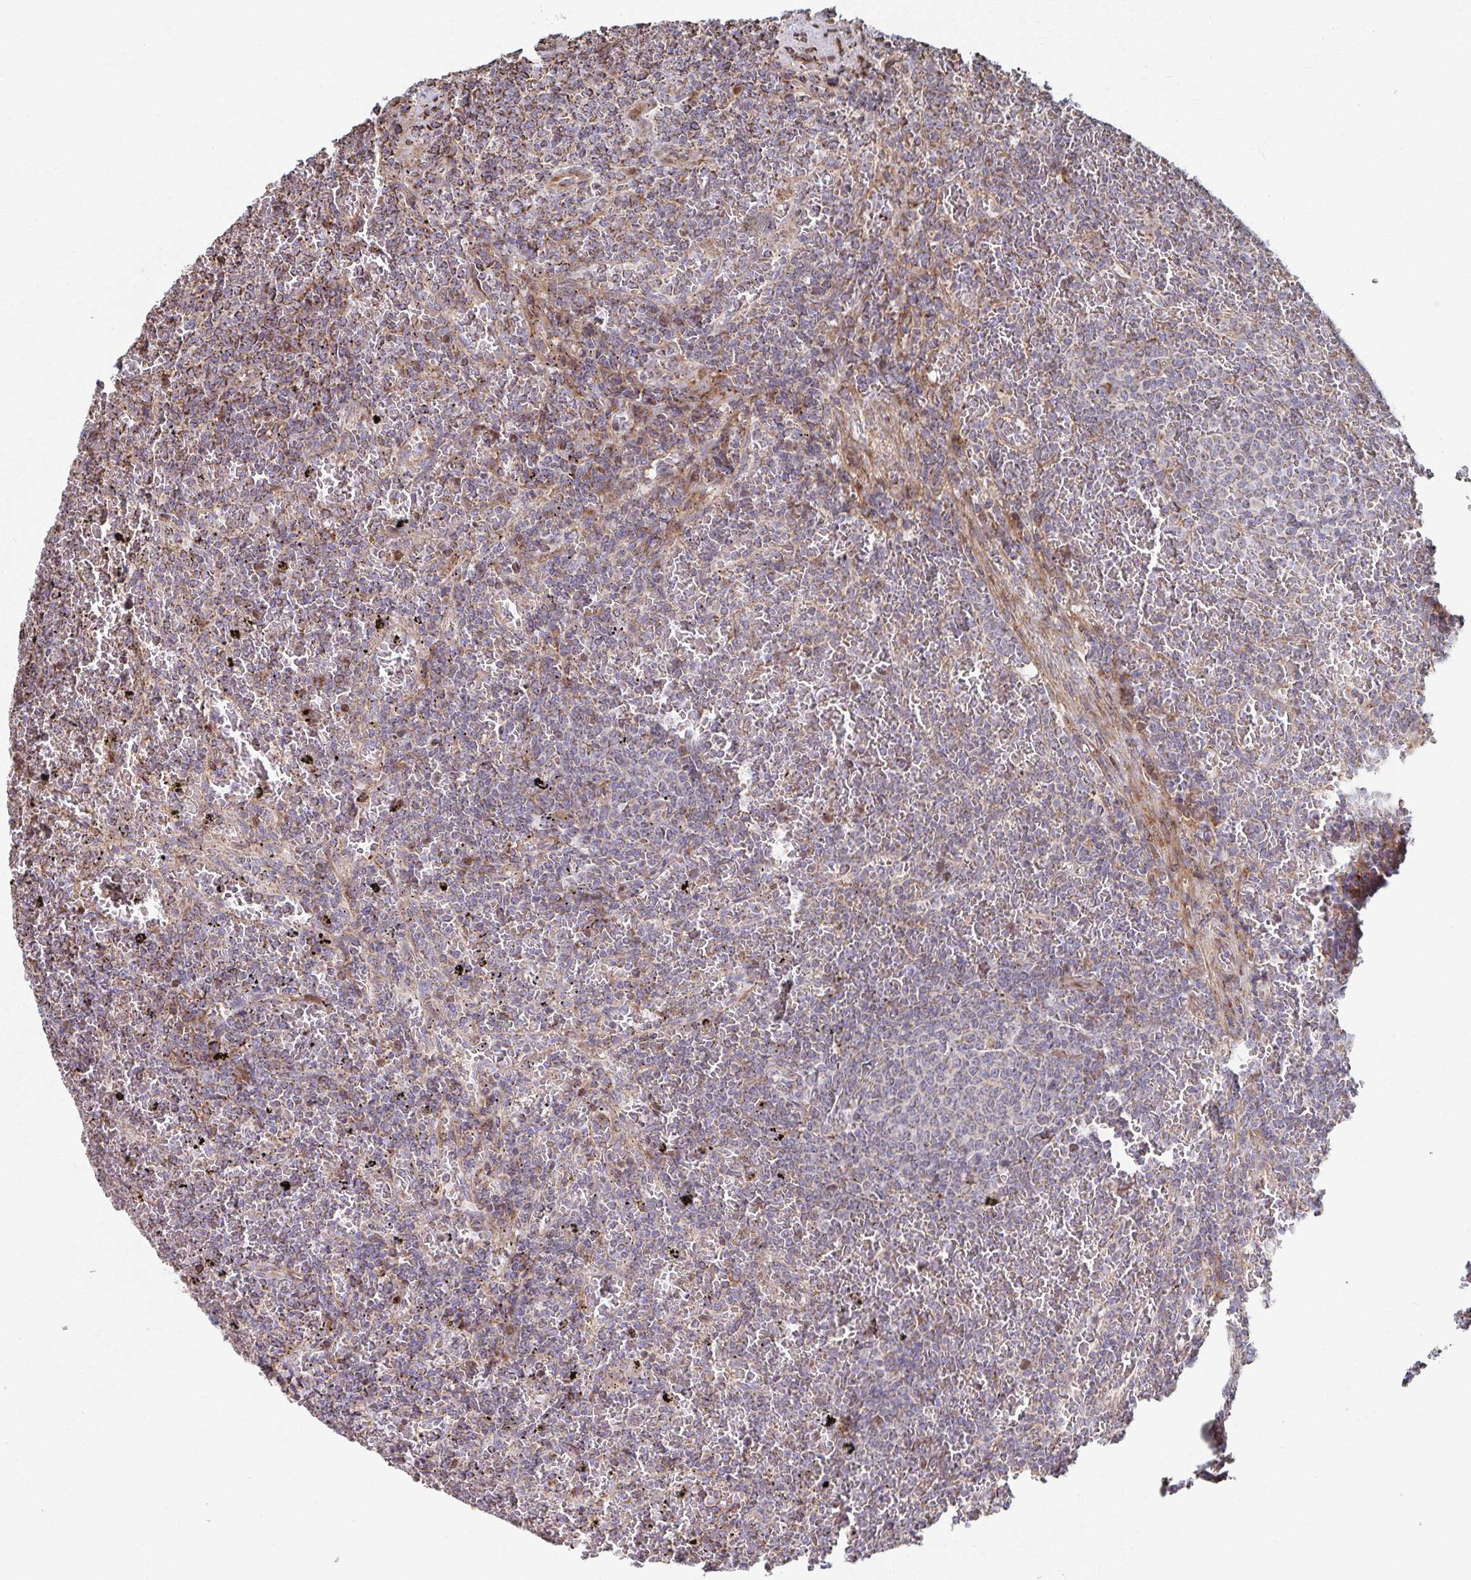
{"staining": {"intensity": "negative", "quantity": "none", "location": "none"}, "tissue": "lymphoma", "cell_type": "Tumor cells", "image_type": "cancer", "snomed": [{"axis": "morphology", "description": "Malignant lymphoma, non-Hodgkin's type, Low grade"}, {"axis": "topography", "description": "Spleen"}], "caption": "DAB (3,3'-diaminobenzidine) immunohistochemical staining of low-grade malignant lymphoma, non-Hodgkin's type displays no significant staining in tumor cells.", "gene": "SAT1", "patient": {"sex": "female", "age": 77}}